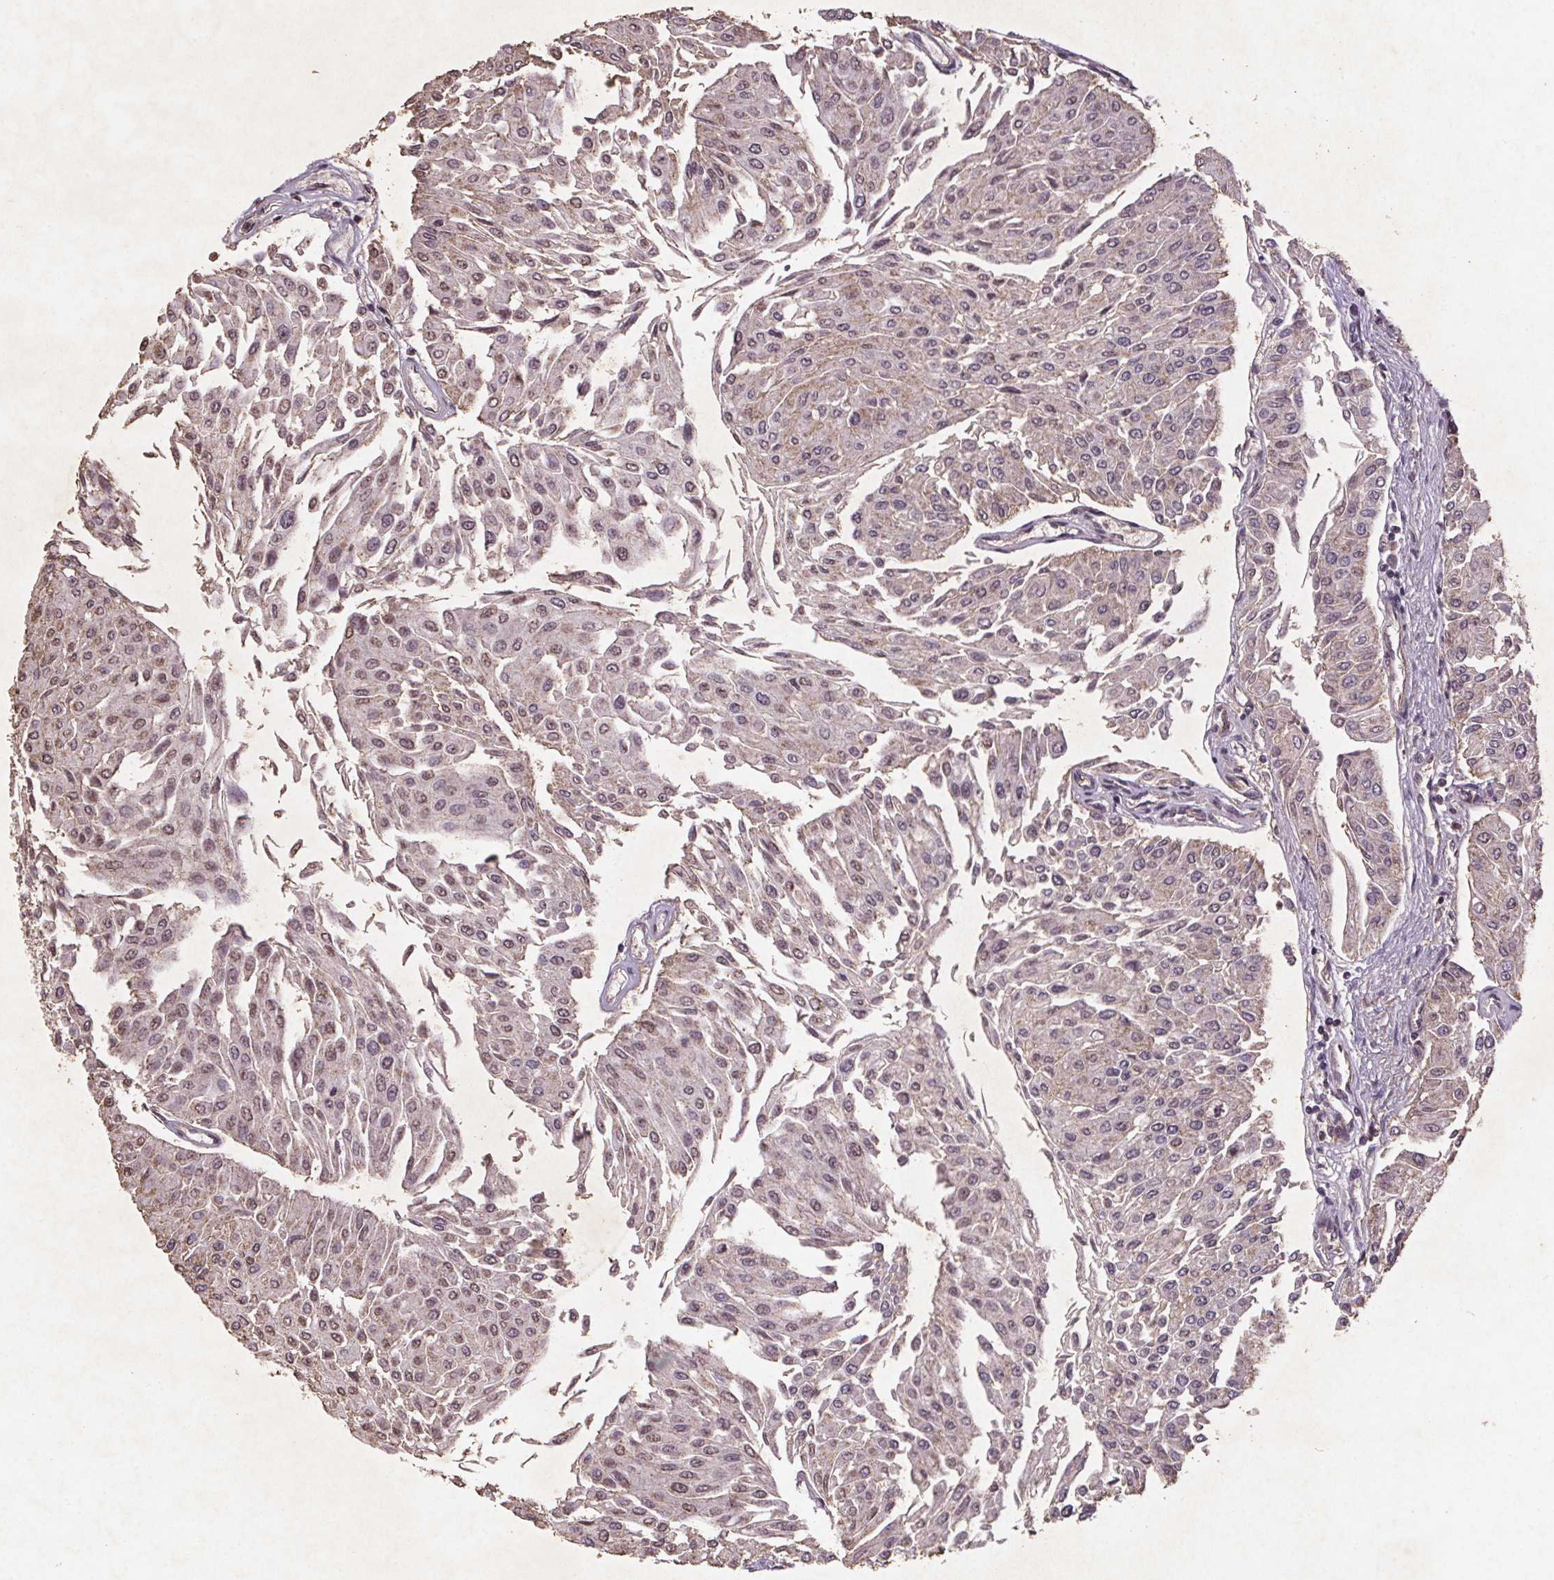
{"staining": {"intensity": "weak", "quantity": "<25%", "location": "nuclear"}, "tissue": "urothelial cancer", "cell_type": "Tumor cells", "image_type": "cancer", "snomed": [{"axis": "morphology", "description": "Urothelial carcinoma, NOS"}, {"axis": "topography", "description": "Urinary bladder"}], "caption": "Tumor cells show no significant positivity in transitional cell carcinoma.", "gene": "STRN3", "patient": {"sex": "male", "age": 67}}